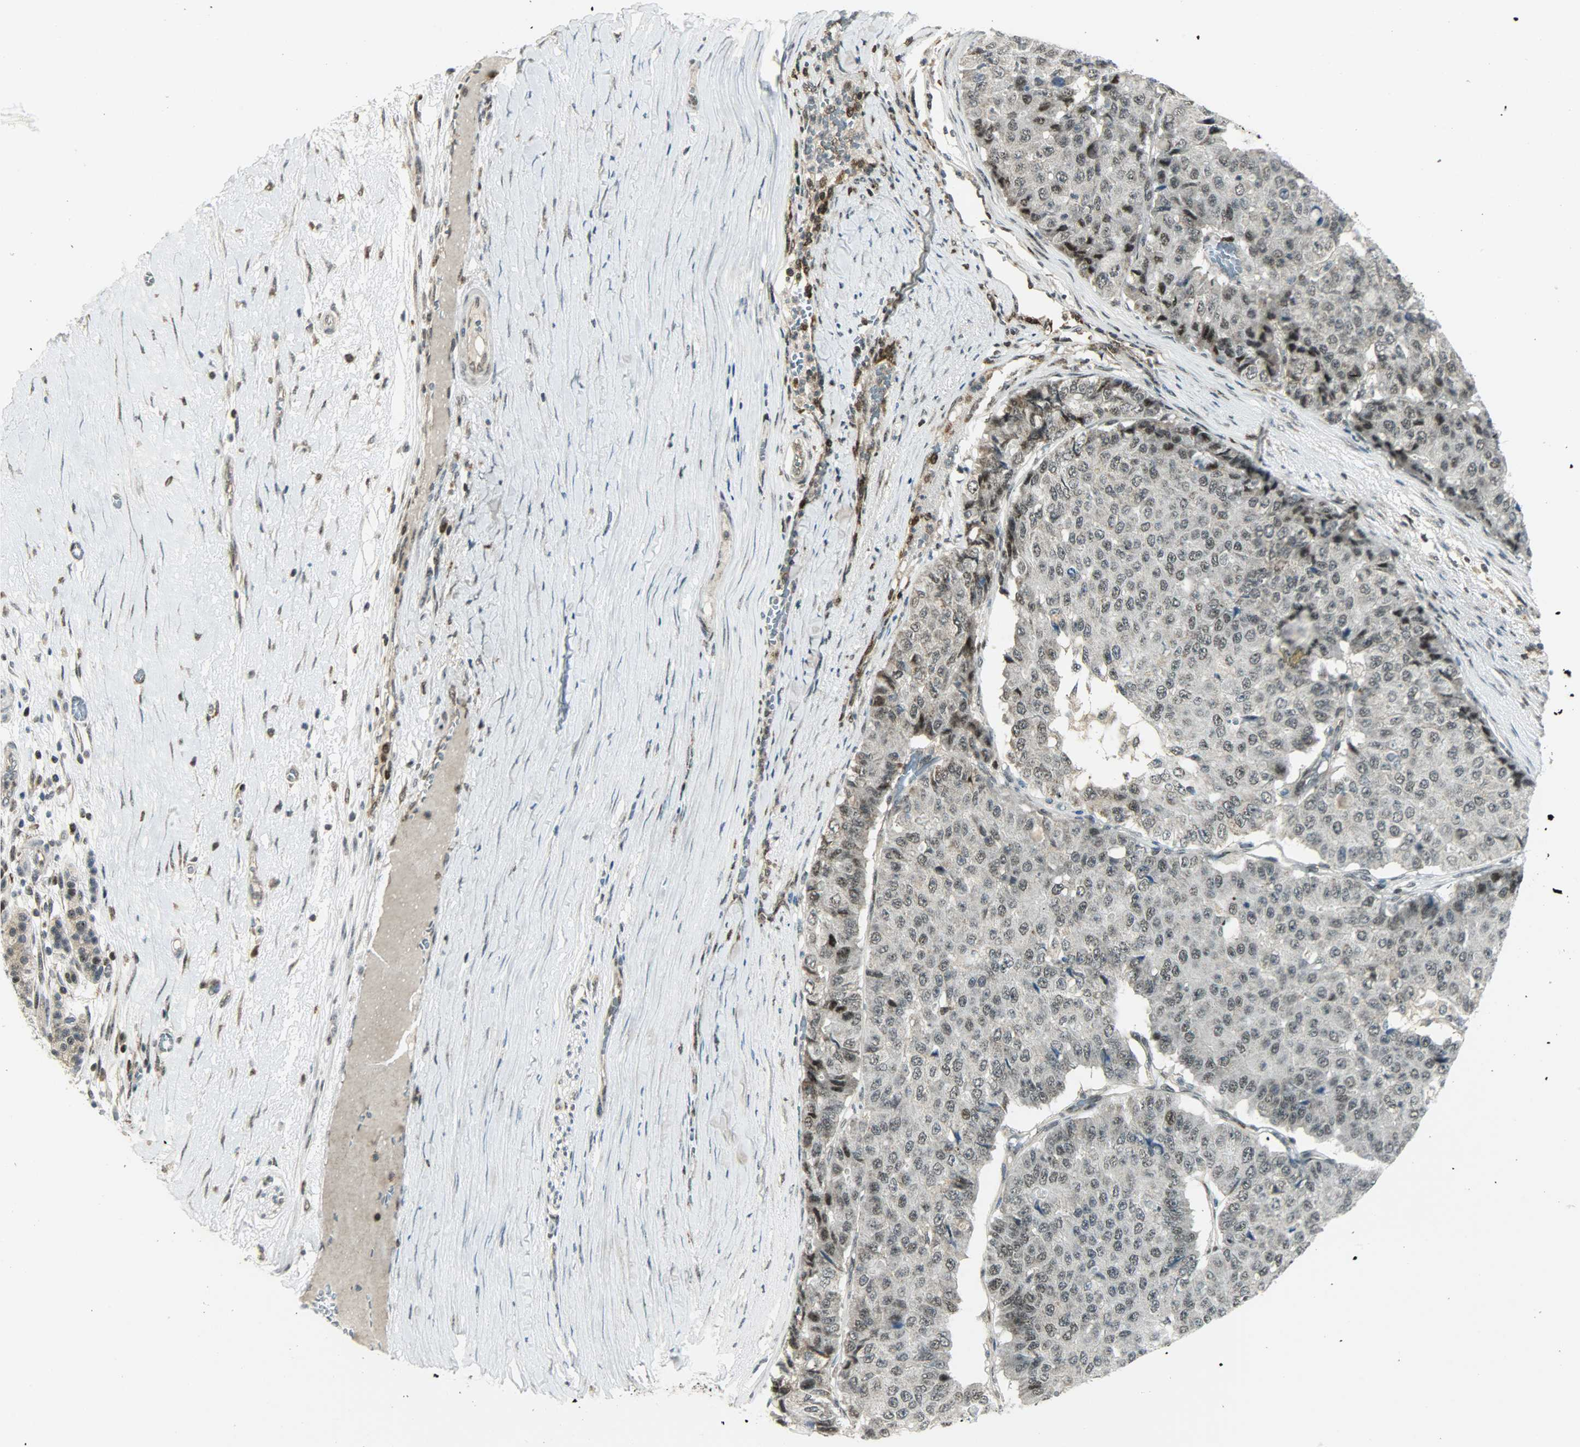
{"staining": {"intensity": "weak", "quantity": "25%-75%", "location": "cytoplasmic/membranous,nuclear"}, "tissue": "pancreatic cancer", "cell_type": "Tumor cells", "image_type": "cancer", "snomed": [{"axis": "morphology", "description": "Adenocarcinoma, NOS"}, {"axis": "topography", "description": "Pancreas"}], "caption": "Pancreatic cancer (adenocarcinoma) stained with immunohistochemistry demonstrates weak cytoplasmic/membranous and nuclear expression in about 25%-75% of tumor cells. Nuclei are stained in blue.", "gene": "IL15", "patient": {"sex": "male", "age": 50}}